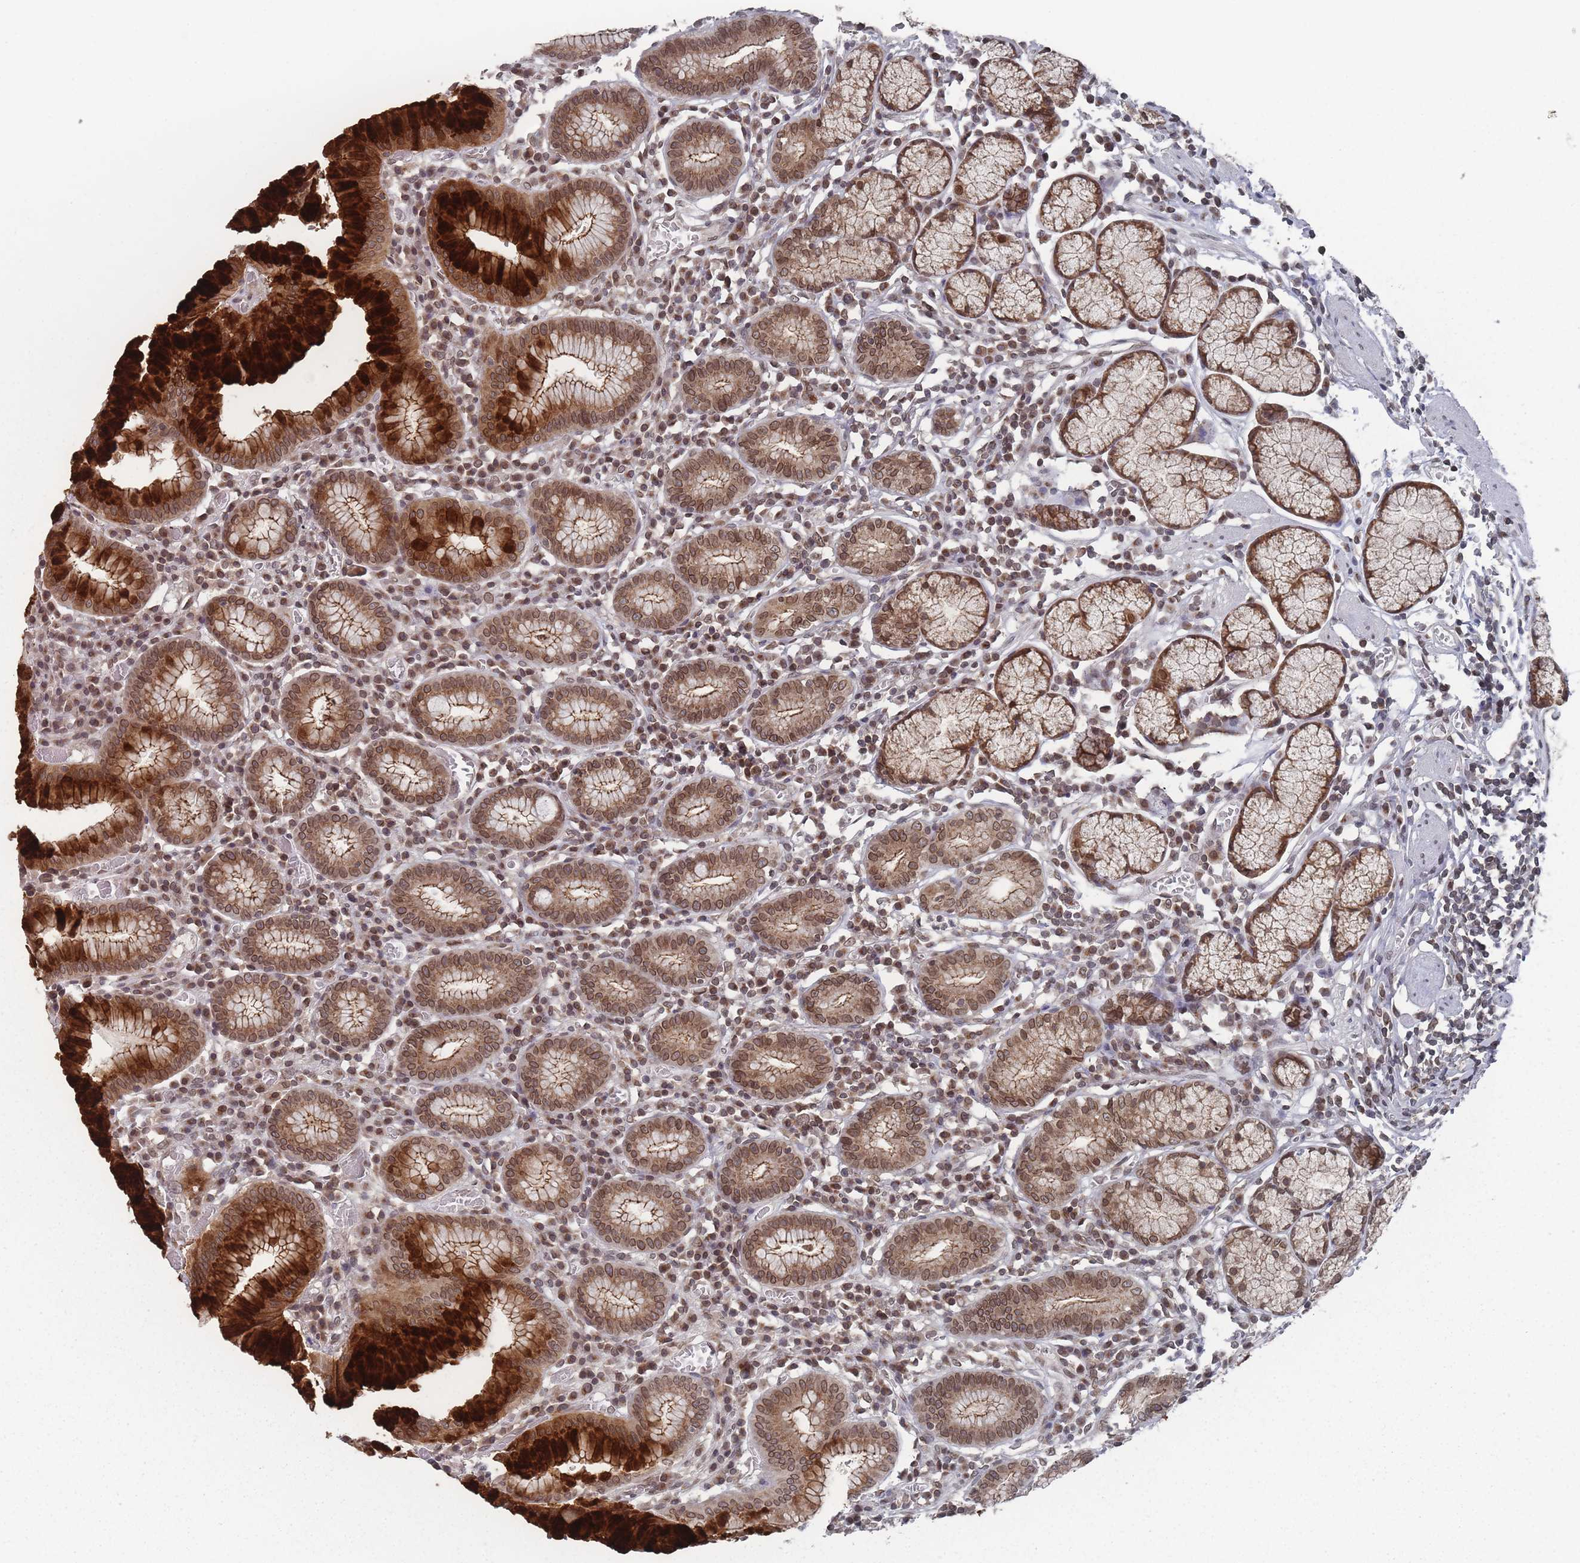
{"staining": {"intensity": "strong", "quantity": ">75%", "location": "cytoplasmic/membranous,nuclear"}, "tissue": "stomach", "cell_type": "Glandular cells", "image_type": "normal", "snomed": [{"axis": "morphology", "description": "Normal tissue, NOS"}, {"axis": "topography", "description": "Stomach"}], "caption": "IHC image of normal stomach stained for a protein (brown), which shows high levels of strong cytoplasmic/membranous,nuclear staining in approximately >75% of glandular cells.", "gene": "TBC1D25", "patient": {"sex": "male", "age": 55}}